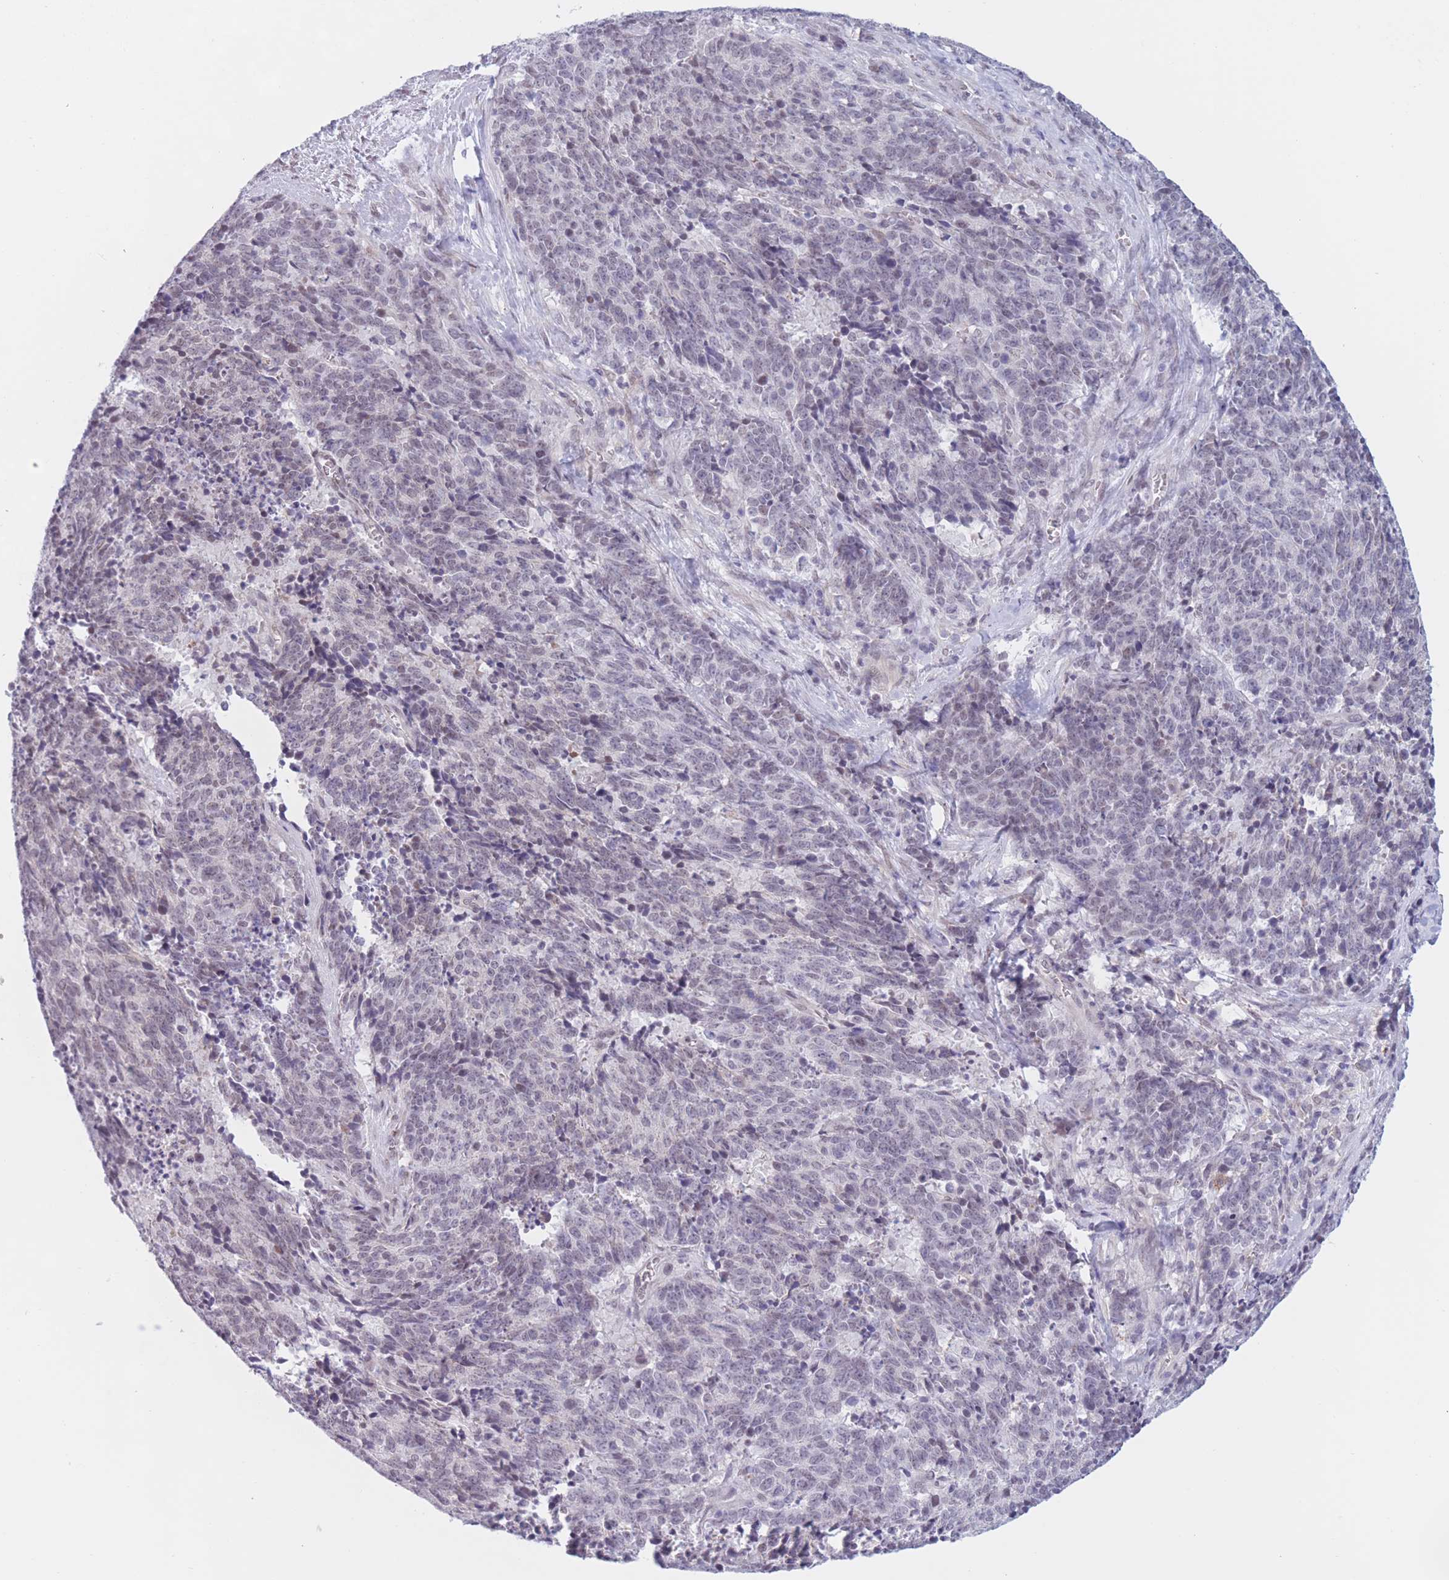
{"staining": {"intensity": "negative", "quantity": "none", "location": "none"}, "tissue": "cervical cancer", "cell_type": "Tumor cells", "image_type": "cancer", "snomed": [{"axis": "morphology", "description": "Squamous cell carcinoma, NOS"}, {"axis": "topography", "description": "Cervix"}], "caption": "Tumor cells are negative for brown protein staining in squamous cell carcinoma (cervical).", "gene": "PODXL", "patient": {"sex": "female", "age": 29}}